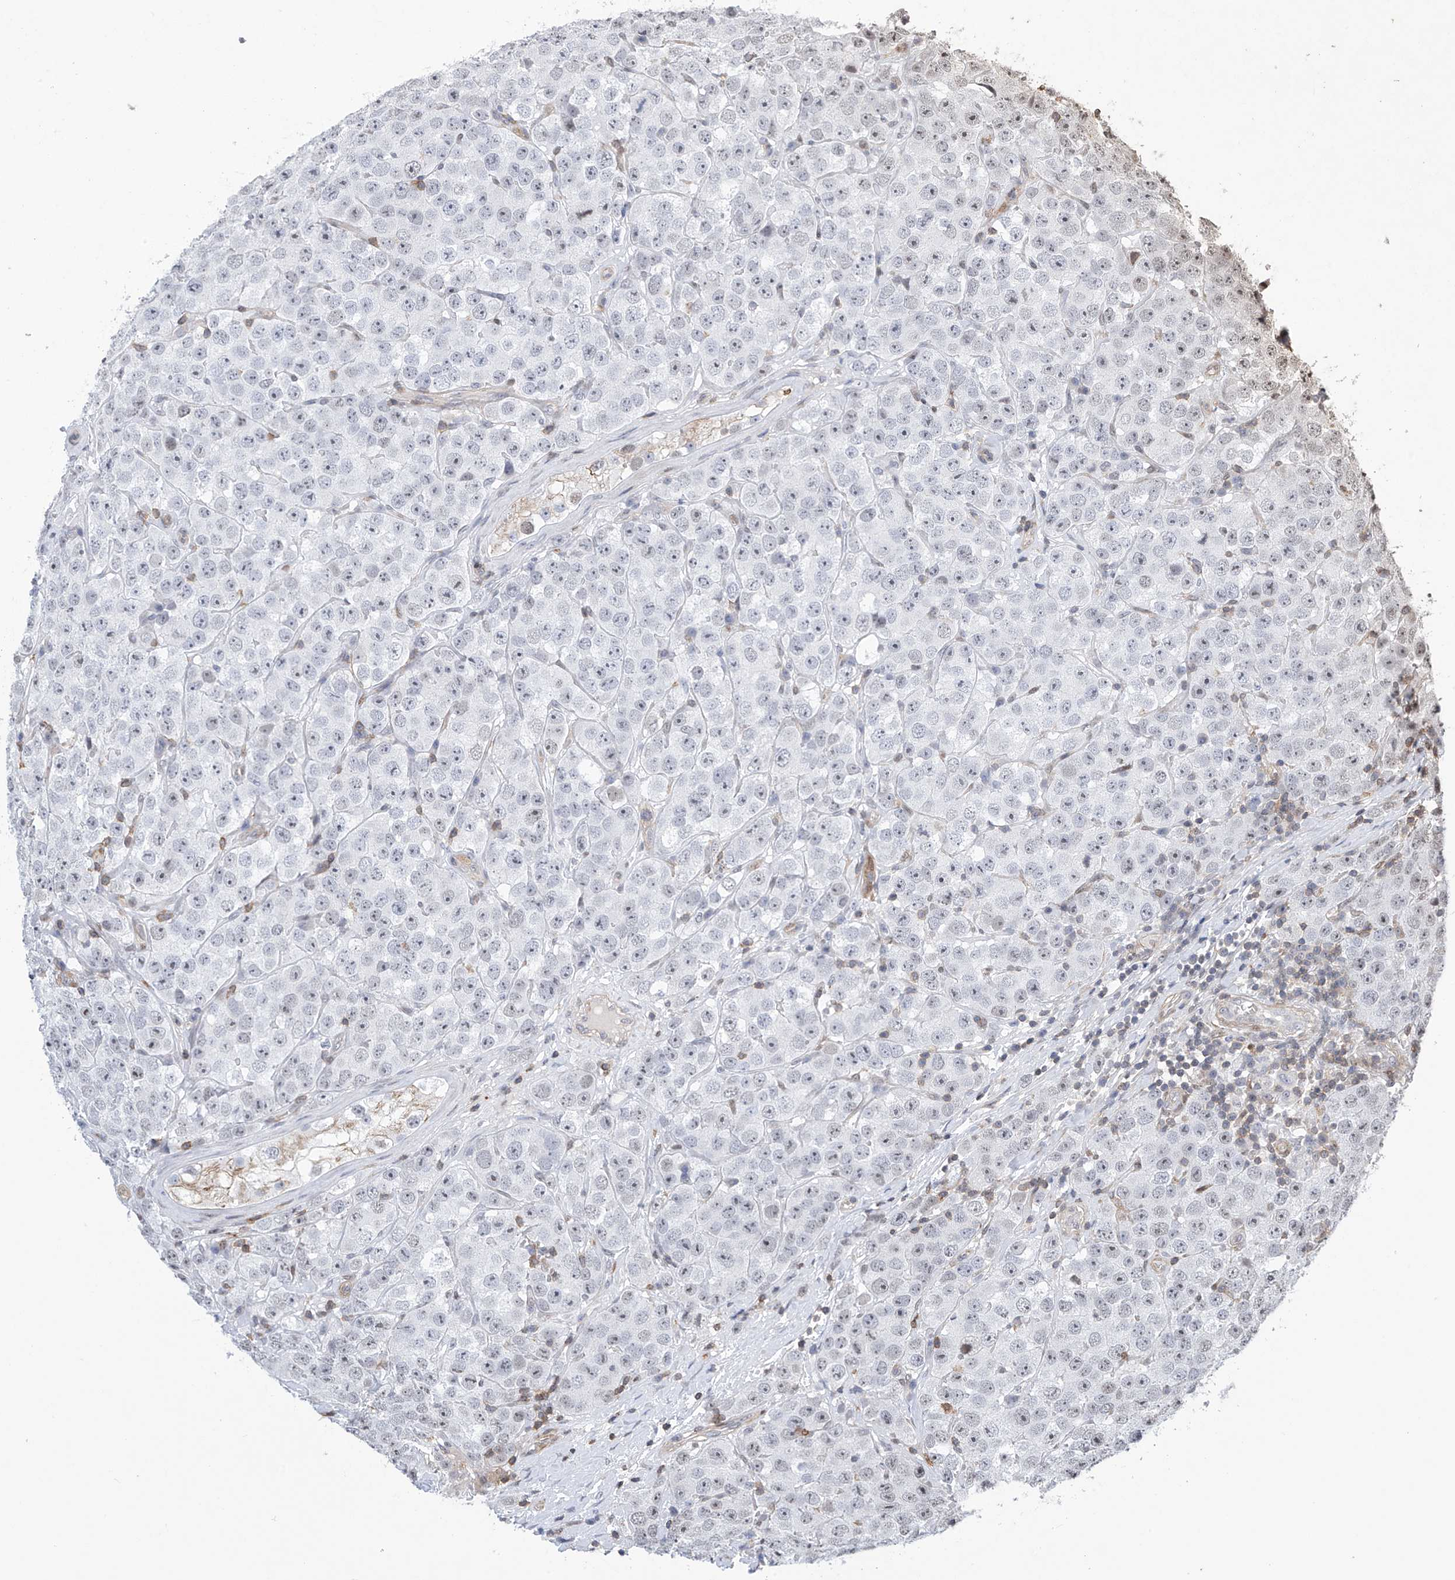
{"staining": {"intensity": "negative", "quantity": "none", "location": "none"}, "tissue": "testis cancer", "cell_type": "Tumor cells", "image_type": "cancer", "snomed": [{"axis": "morphology", "description": "Seminoma, NOS"}, {"axis": "topography", "description": "Testis"}], "caption": "High power microscopy photomicrograph of an immunohistochemistry (IHC) photomicrograph of seminoma (testis), revealing no significant expression in tumor cells. (DAB immunohistochemistry visualized using brightfield microscopy, high magnification).", "gene": "MSL3", "patient": {"sex": "male", "age": 28}}